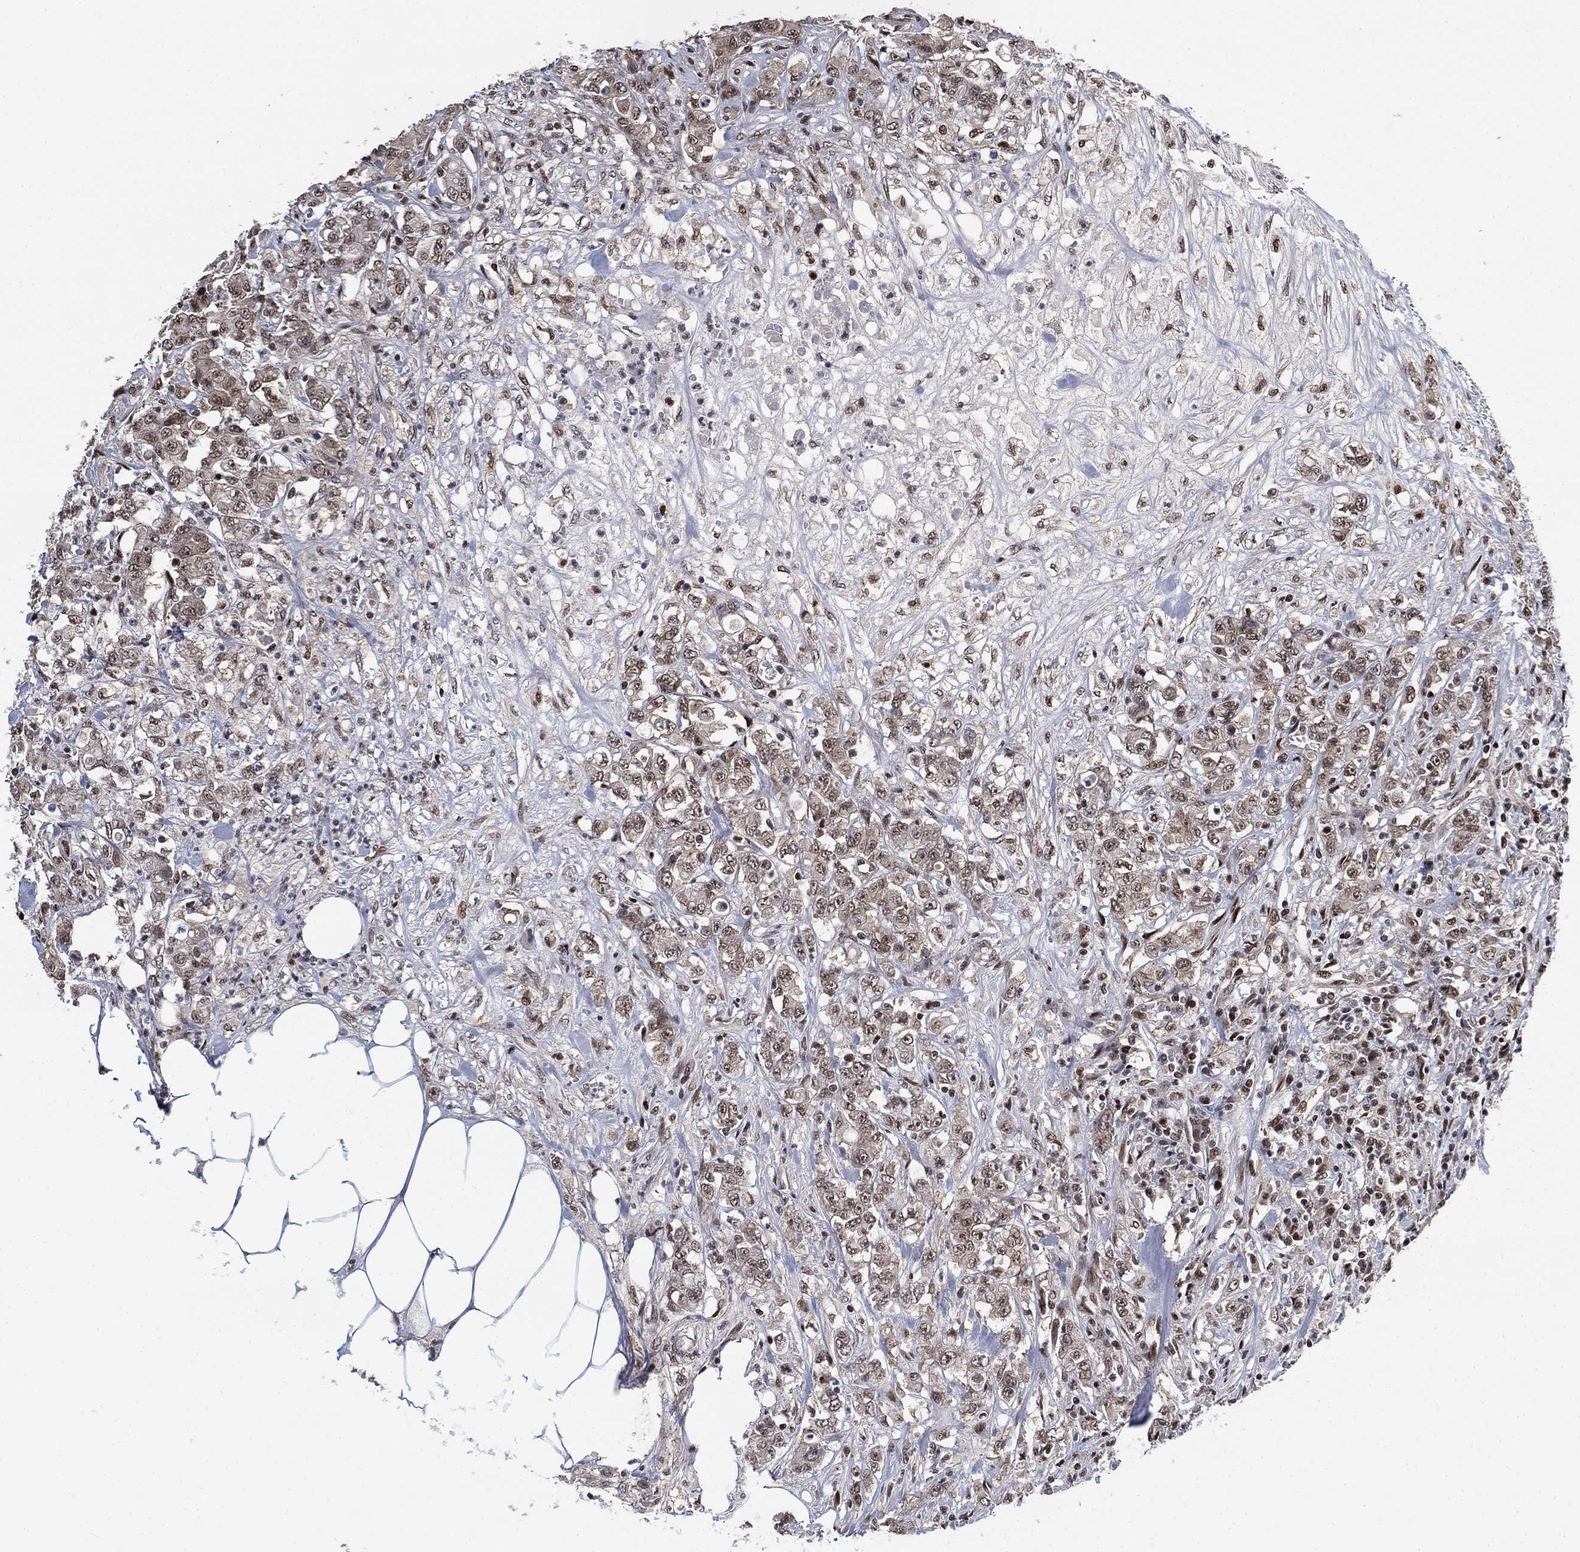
{"staining": {"intensity": "weak", "quantity": "<25%", "location": "nuclear"}, "tissue": "colorectal cancer", "cell_type": "Tumor cells", "image_type": "cancer", "snomed": [{"axis": "morphology", "description": "Adenocarcinoma, NOS"}, {"axis": "topography", "description": "Colon"}], "caption": "High power microscopy image of an IHC micrograph of adenocarcinoma (colorectal), revealing no significant staining in tumor cells. (Immunohistochemistry (ihc), brightfield microscopy, high magnification).", "gene": "ZSCAN30", "patient": {"sex": "female", "age": 48}}